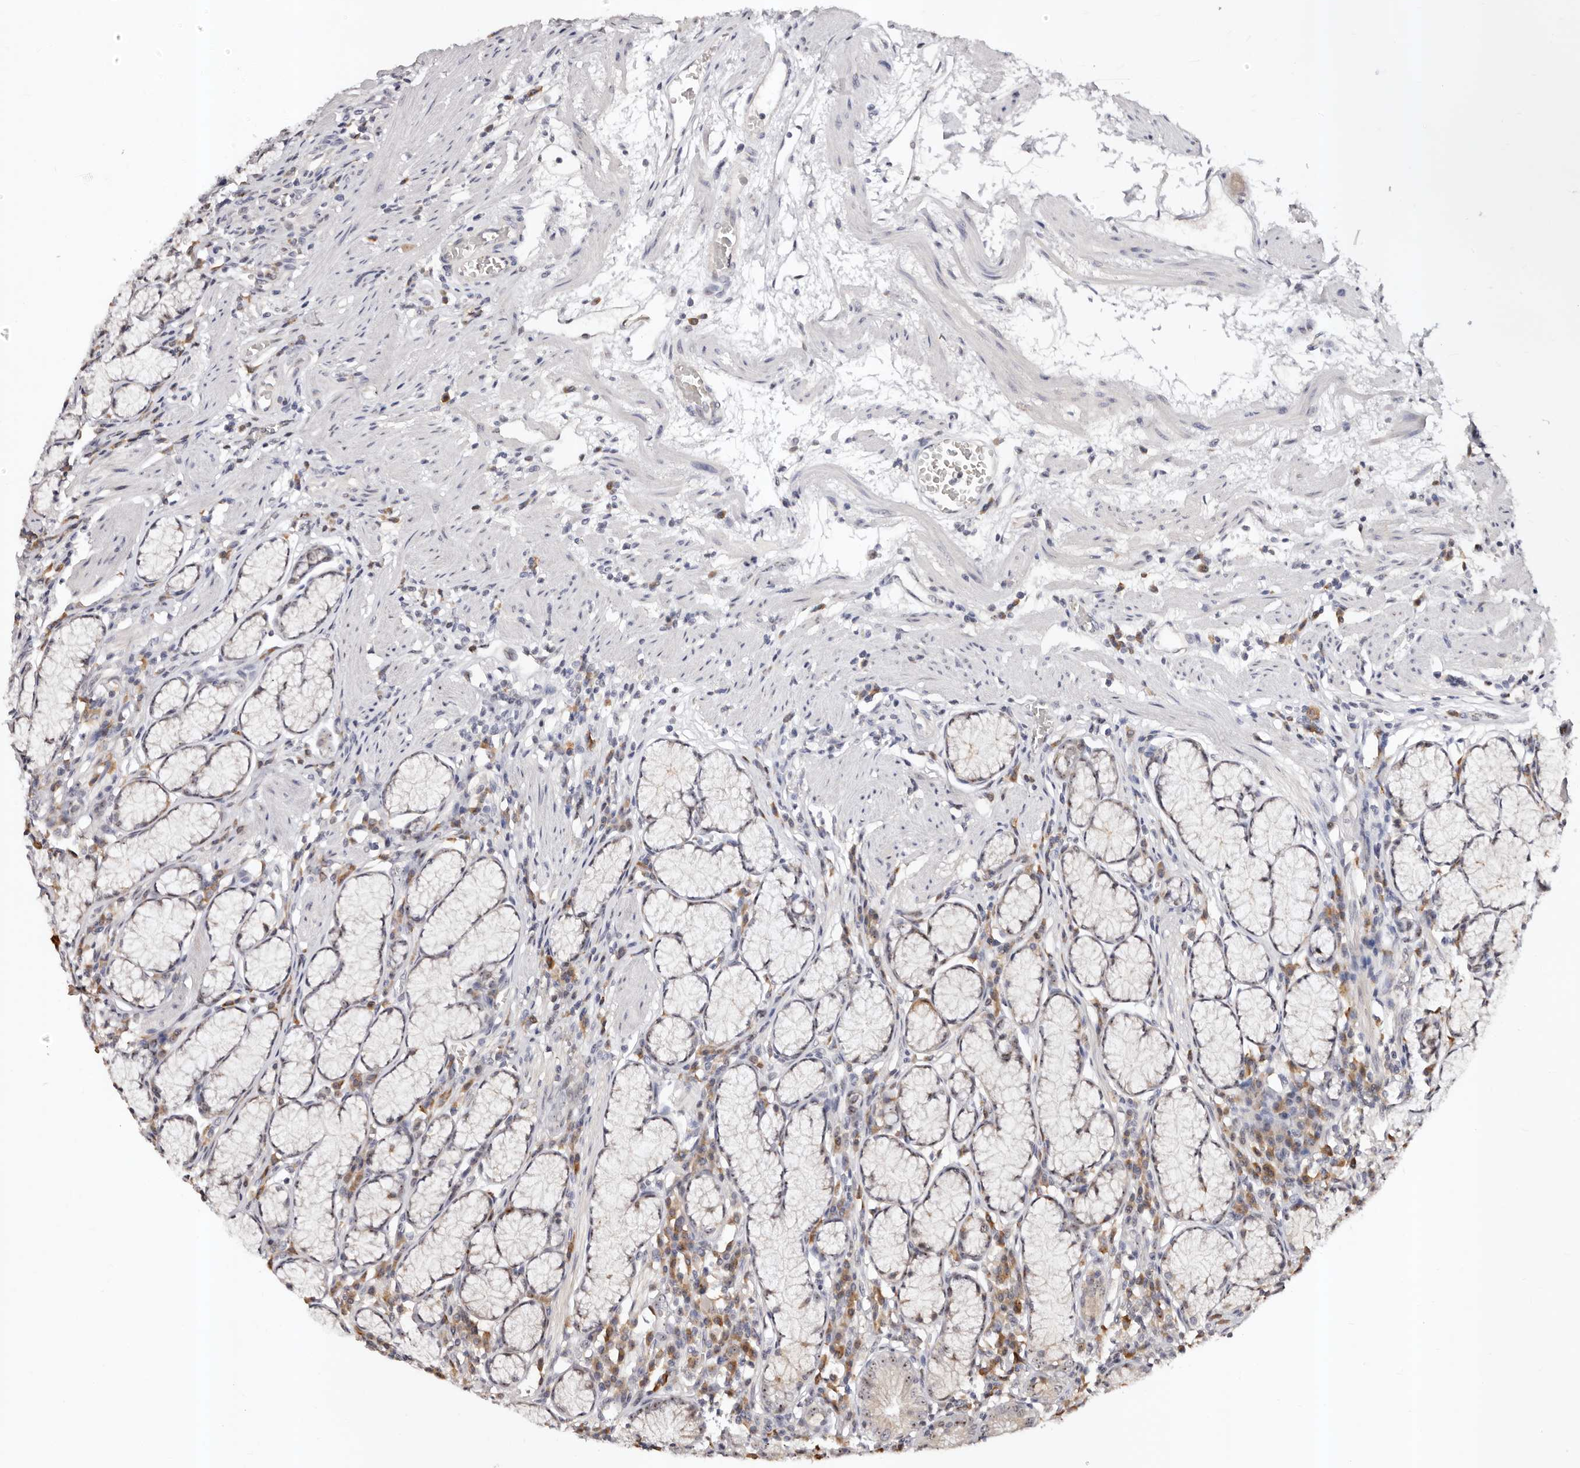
{"staining": {"intensity": "moderate", "quantity": "25%-75%", "location": "cytoplasmic/membranous,nuclear"}, "tissue": "stomach", "cell_type": "Glandular cells", "image_type": "normal", "snomed": [{"axis": "morphology", "description": "Normal tissue, NOS"}, {"axis": "topography", "description": "Stomach"}], "caption": "Immunohistochemical staining of unremarkable stomach shows medium levels of moderate cytoplasmic/membranous,nuclear expression in about 25%-75% of glandular cells.", "gene": "APOL6", "patient": {"sex": "male", "age": 55}}